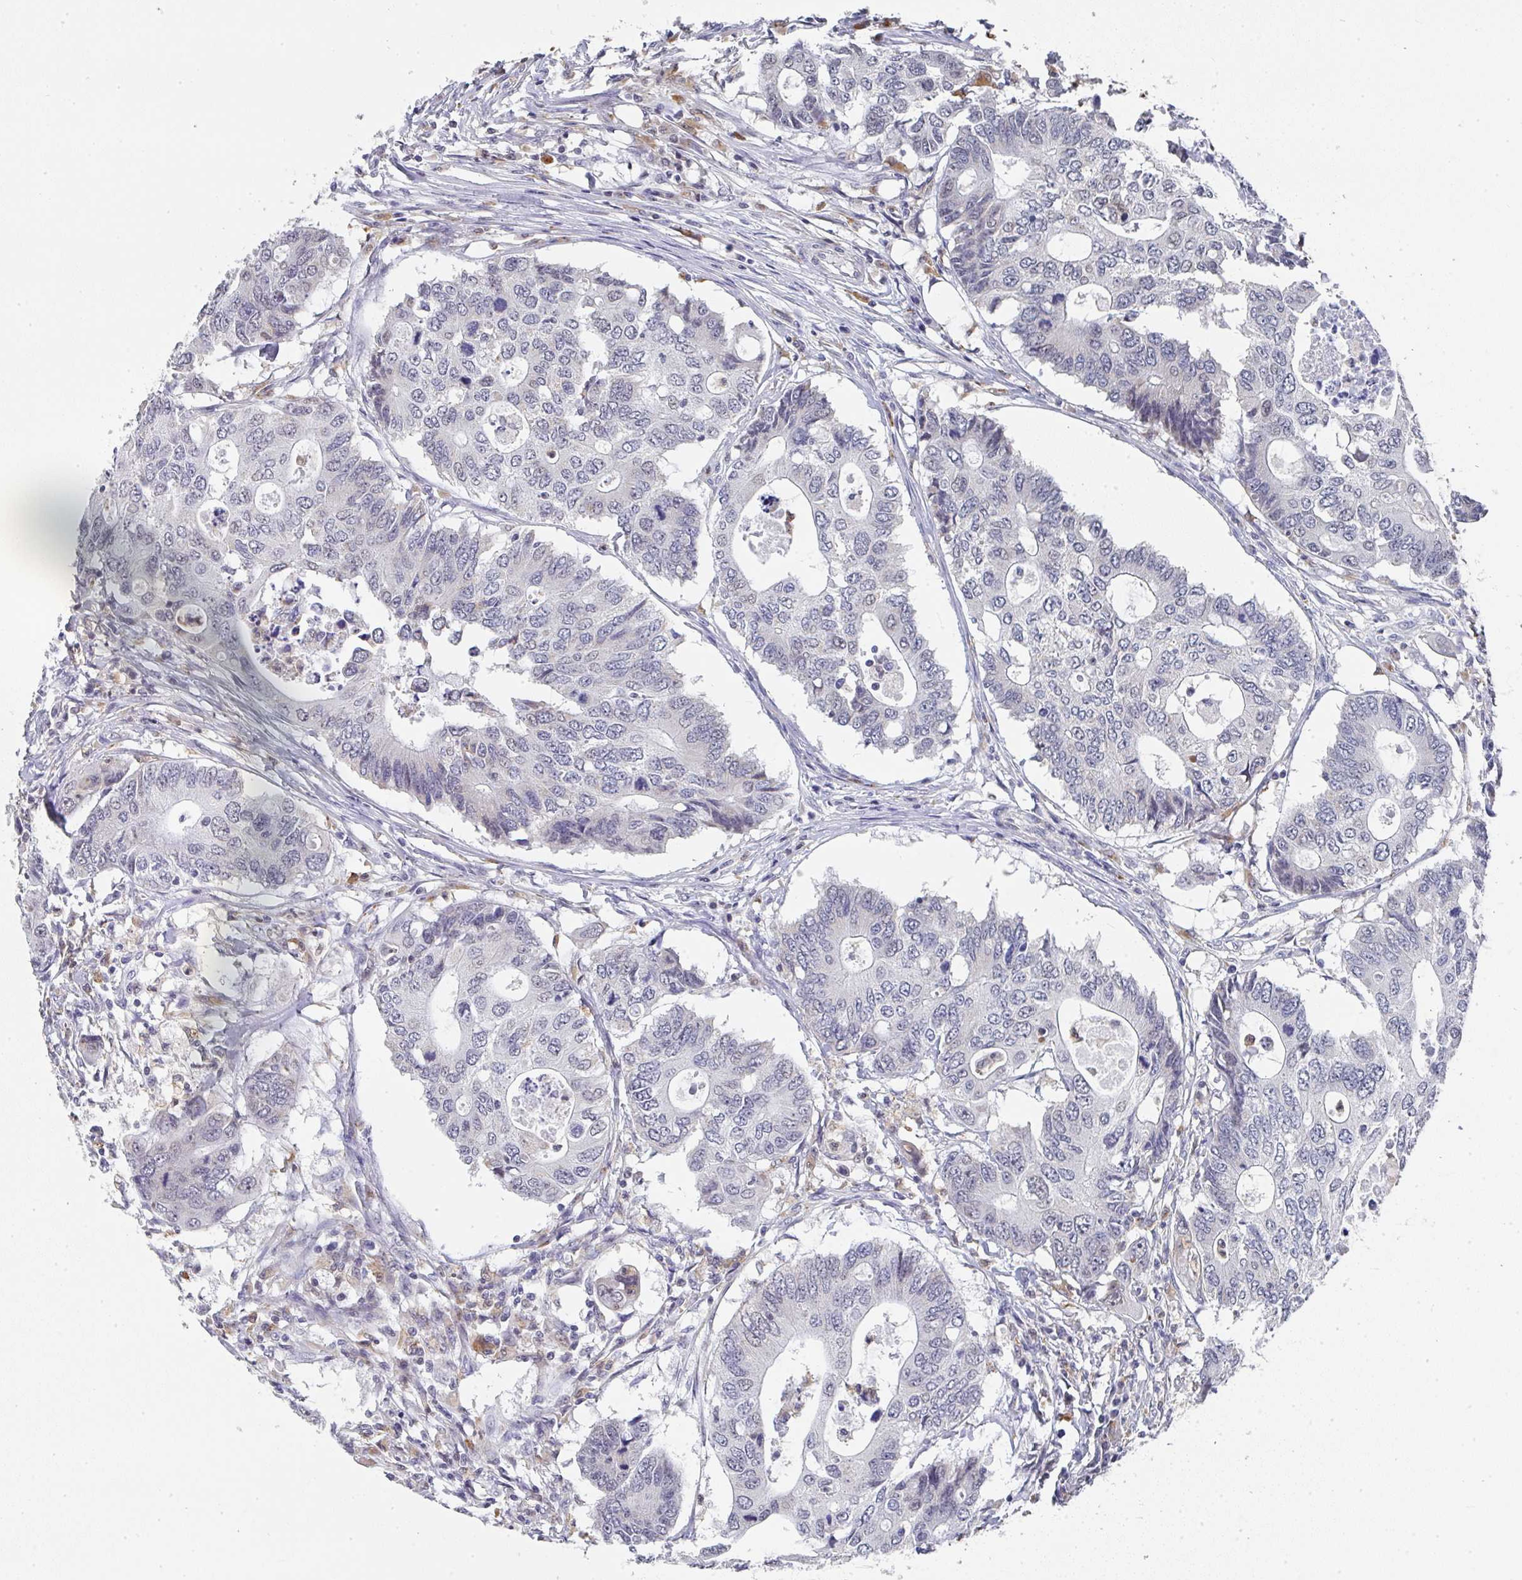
{"staining": {"intensity": "weak", "quantity": "<25%", "location": "nuclear"}, "tissue": "colorectal cancer", "cell_type": "Tumor cells", "image_type": "cancer", "snomed": [{"axis": "morphology", "description": "Adenocarcinoma, NOS"}, {"axis": "topography", "description": "Colon"}], "caption": "Tumor cells are negative for brown protein staining in colorectal adenocarcinoma.", "gene": "NCF1", "patient": {"sex": "male", "age": 71}}